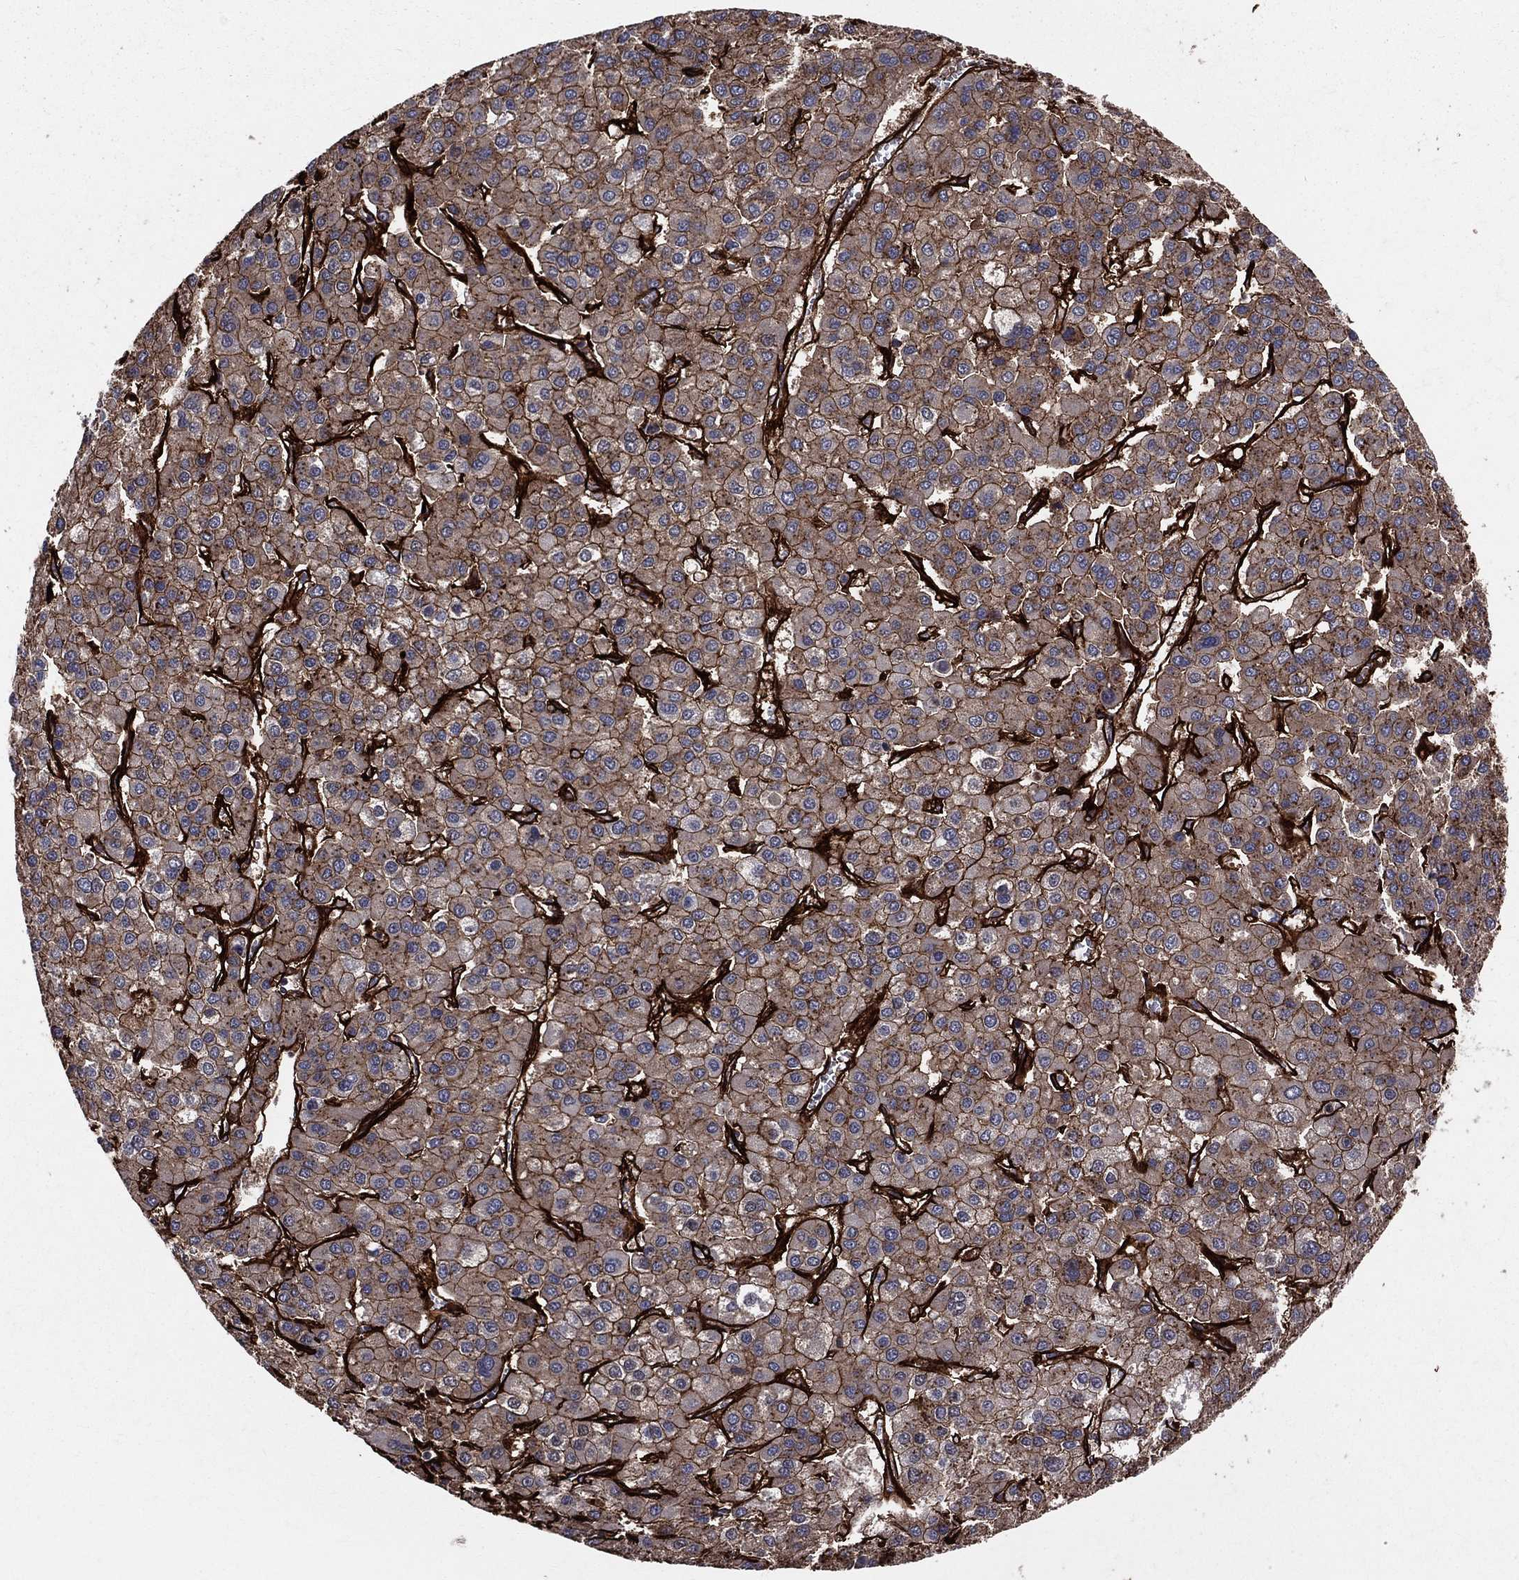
{"staining": {"intensity": "strong", "quantity": ">75%", "location": "cytoplasmic/membranous"}, "tissue": "liver cancer", "cell_type": "Tumor cells", "image_type": "cancer", "snomed": [{"axis": "morphology", "description": "Carcinoma, Hepatocellular, NOS"}, {"axis": "topography", "description": "Liver"}], "caption": "This image shows immunohistochemistry (IHC) staining of human liver cancer (hepatocellular carcinoma), with high strong cytoplasmic/membranous staining in approximately >75% of tumor cells.", "gene": "ENTPD1", "patient": {"sex": "female", "age": 41}}